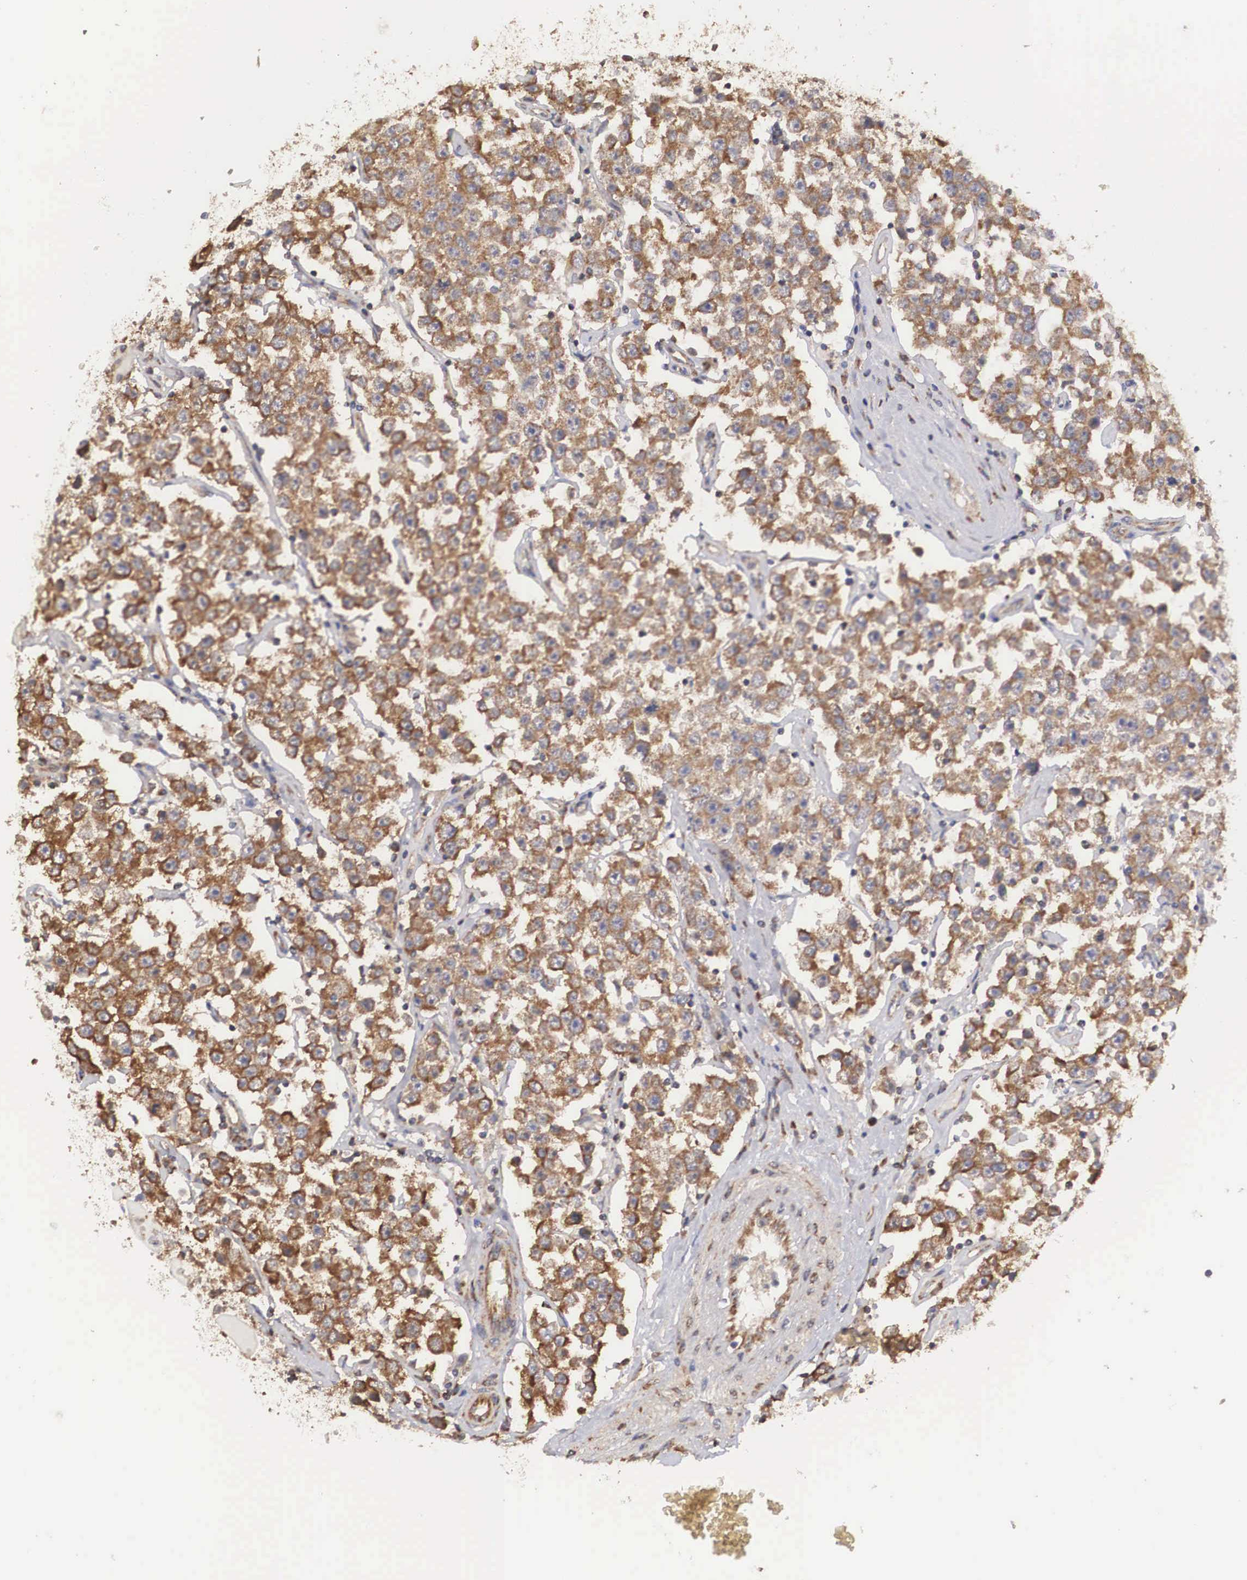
{"staining": {"intensity": "moderate", "quantity": ">75%", "location": "cytoplasmic/membranous"}, "tissue": "testis cancer", "cell_type": "Tumor cells", "image_type": "cancer", "snomed": [{"axis": "morphology", "description": "Seminoma, NOS"}, {"axis": "topography", "description": "Testis"}], "caption": "An IHC micrograph of tumor tissue is shown. Protein staining in brown labels moderate cytoplasmic/membranous positivity in seminoma (testis) within tumor cells.", "gene": "DHRS1", "patient": {"sex": "male", "age": 52}}